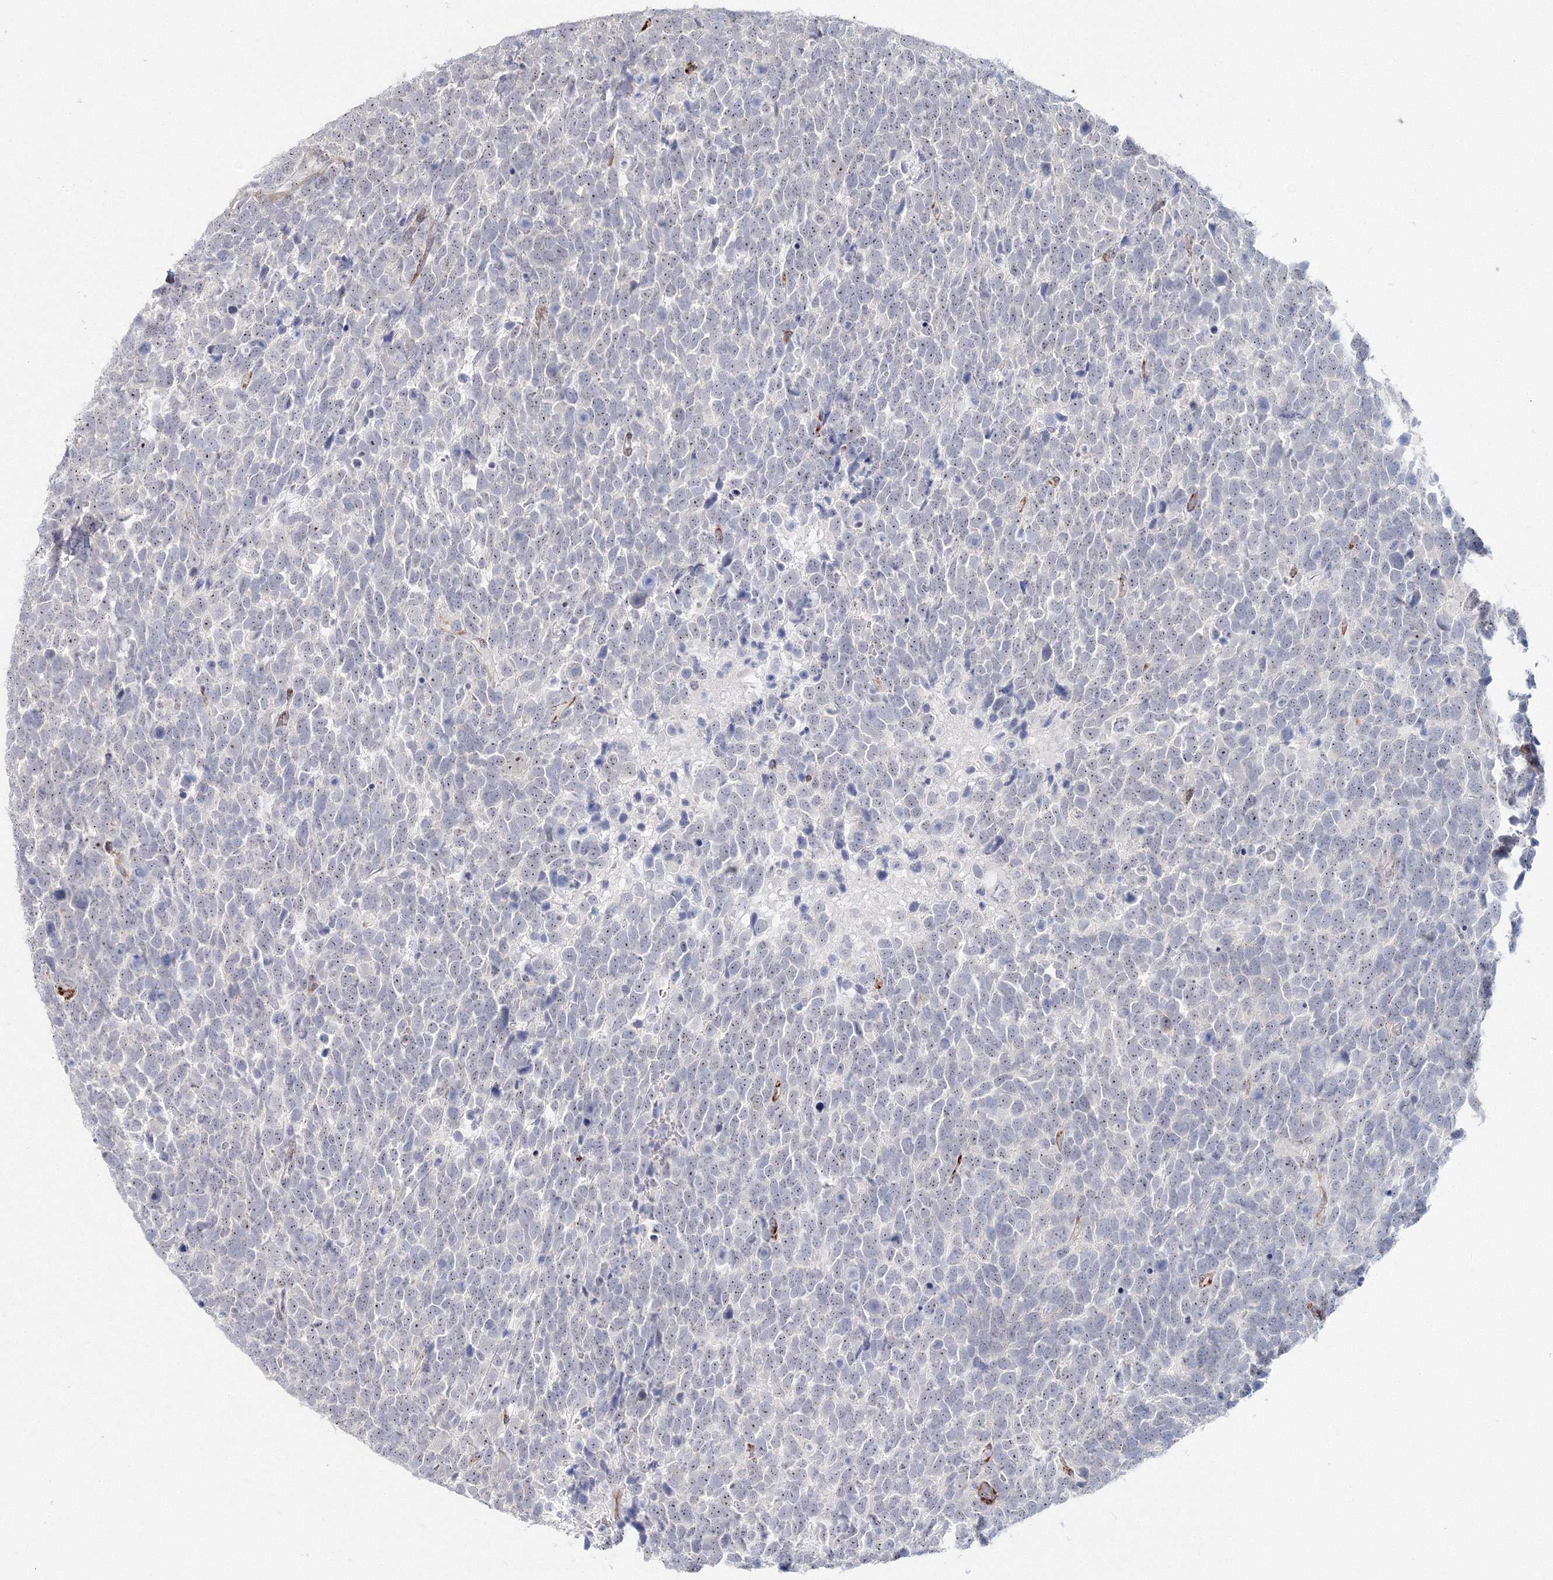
{"staining": {"intensity": "weak", "quantity": "25%-75%", "location": "nuclear"}, "tissue": "urothelial cancer", "cell_type": "Tumor cells", "image_type": "cancer", "snomed": [{"axis": "morphology", "description": "Urothelial carcinoma, High grade"}, {"axis": "topography", "description": "Urinary bladder"}], "caption": "A low amount of weak nuclear positivity is present in approximately 25%-75% of tumor cells in urothelial cancer tissue.", "gene": "SIRT7", "patient": {"sex": "female", "age": 82}}